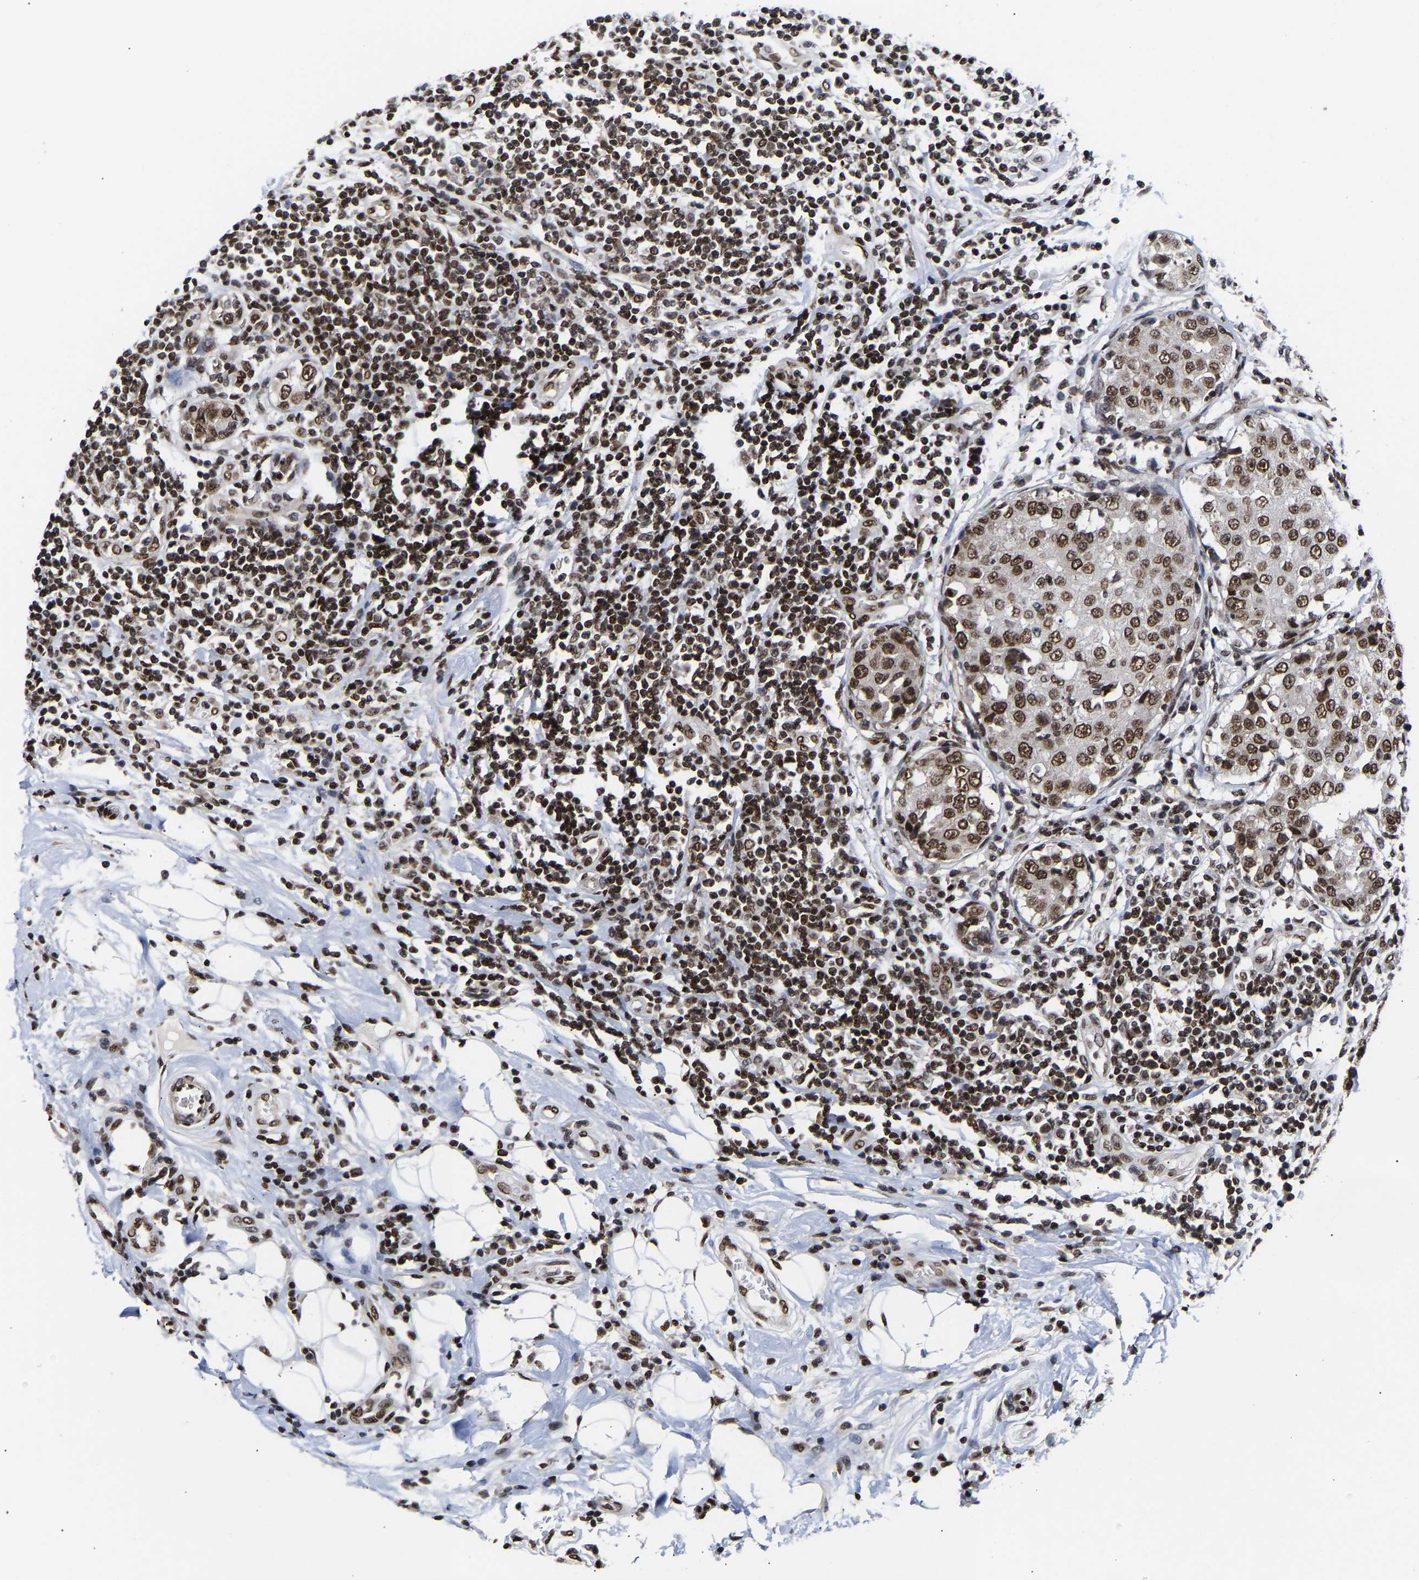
{"staining": {"intensity": "strong", "quantity": ">75%", "location": "nuclear"}, "tissue": "breast cancer", "cell_type": "Tumor cells", "image_type": "cancer", "snomed": [{"axis": "morphology", "description": "Duct carcinoma"}, {"axis": "topography", "description": "Breast"}], "caption": "A brown stain highlights strong nuclear staining of a protein in infiltrating ductal carcinoma (breast) tumor cells. (Stains: DAB in brown, nuclei in blue, Microscopy: brightfield microscopy at high magnification).", "gene": "PSIP1", "patient": {"sex": "female", "age": 27}}